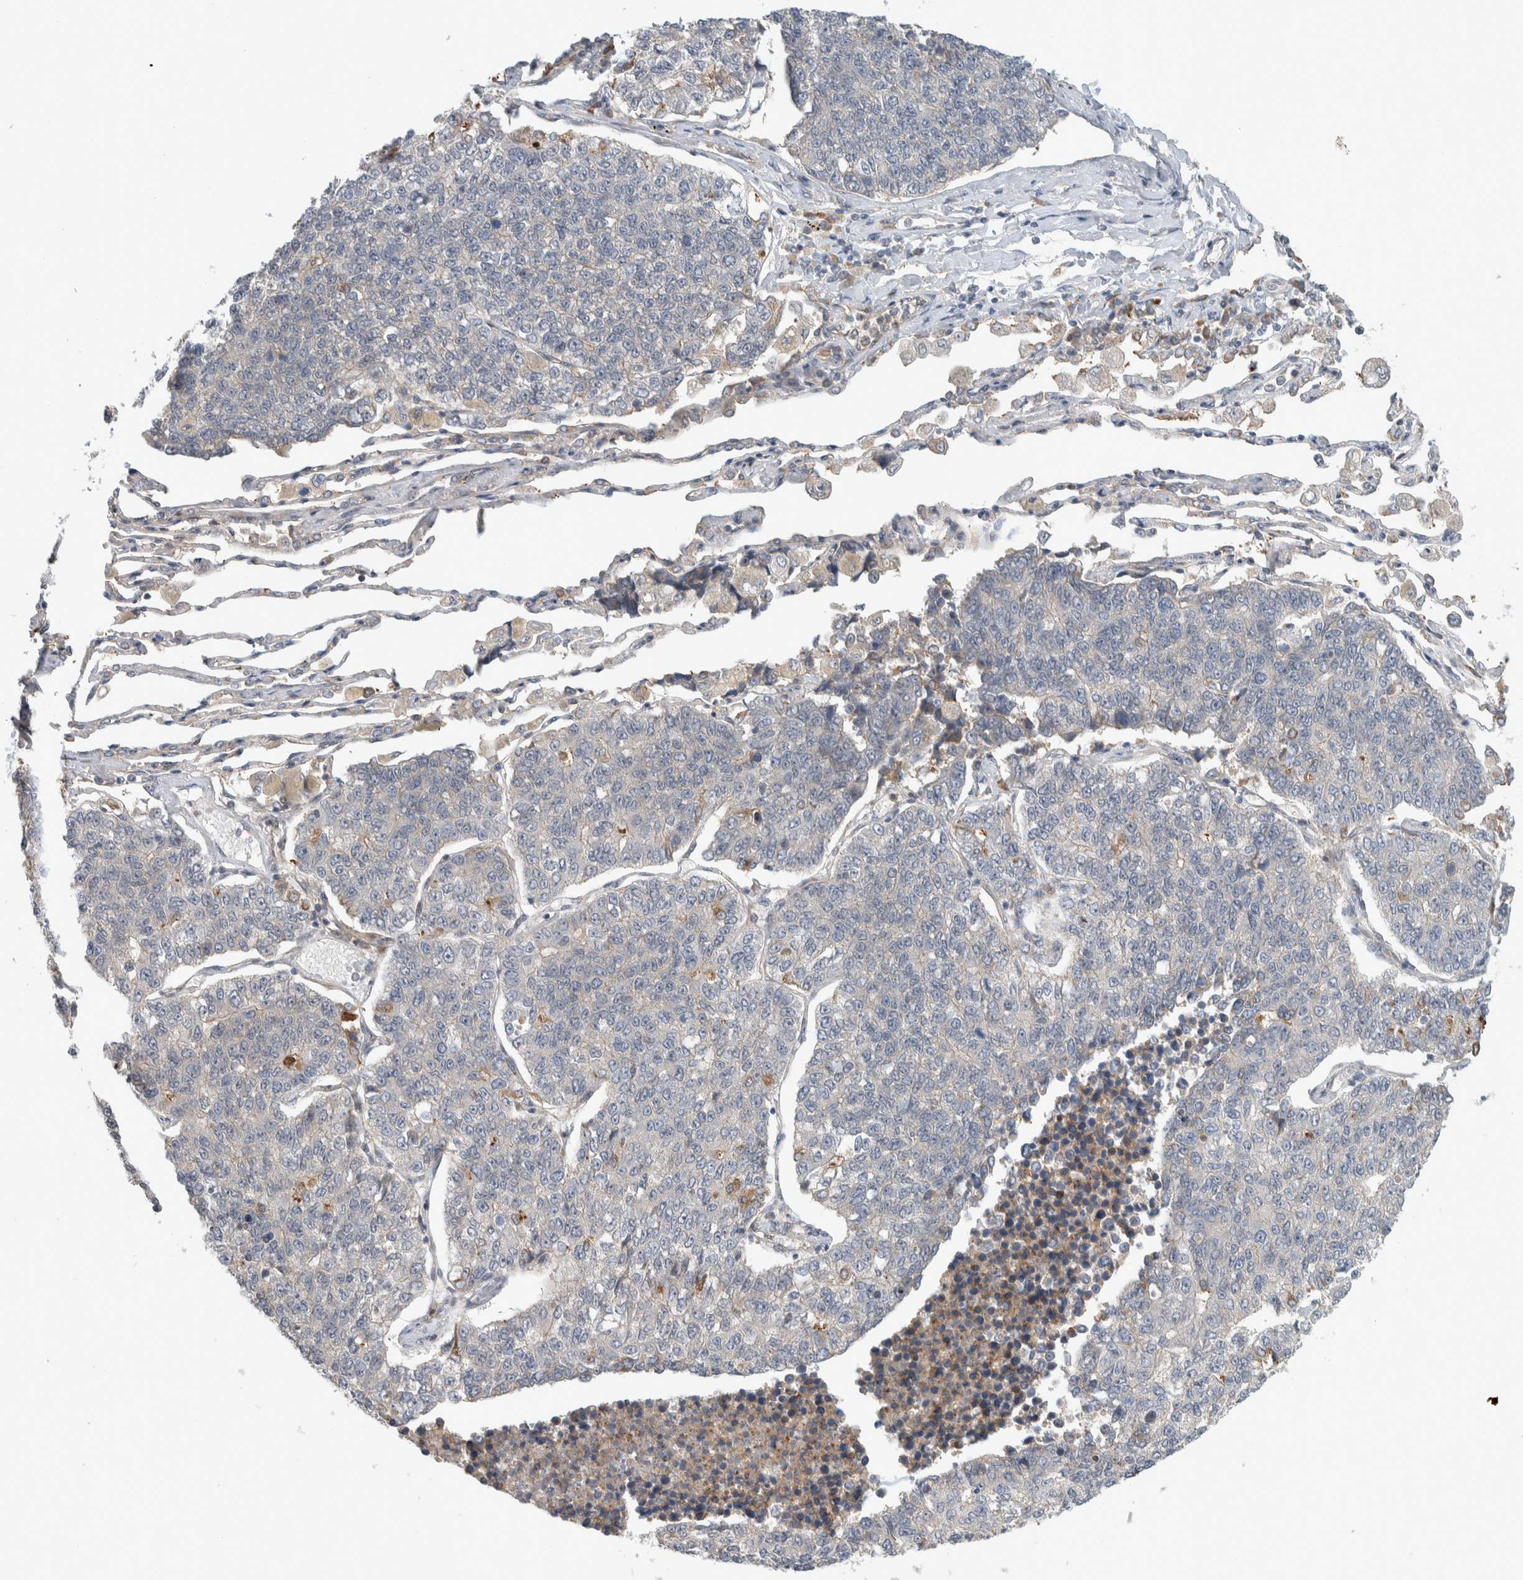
{"staining": {"intensity": "negative", "quantity": "none", "location": "none"}, "tissue": "lung cancer", "cell_type": "Tumor cells", "image_type": "cancer", "snomed": [{"axis": "morphology", "description": "Adenocarcinoma, NOS"}, {"axis": "topography", "description": "Lung"}], "caption": "Tumor cells show no significant staining in lung cancer. (DAB immunohistochemistry (IHC) visualized using brightfield microscopy, high magnification).", "gene": "DEPTOR", "patient": {"sex": "male", "age": 49}}